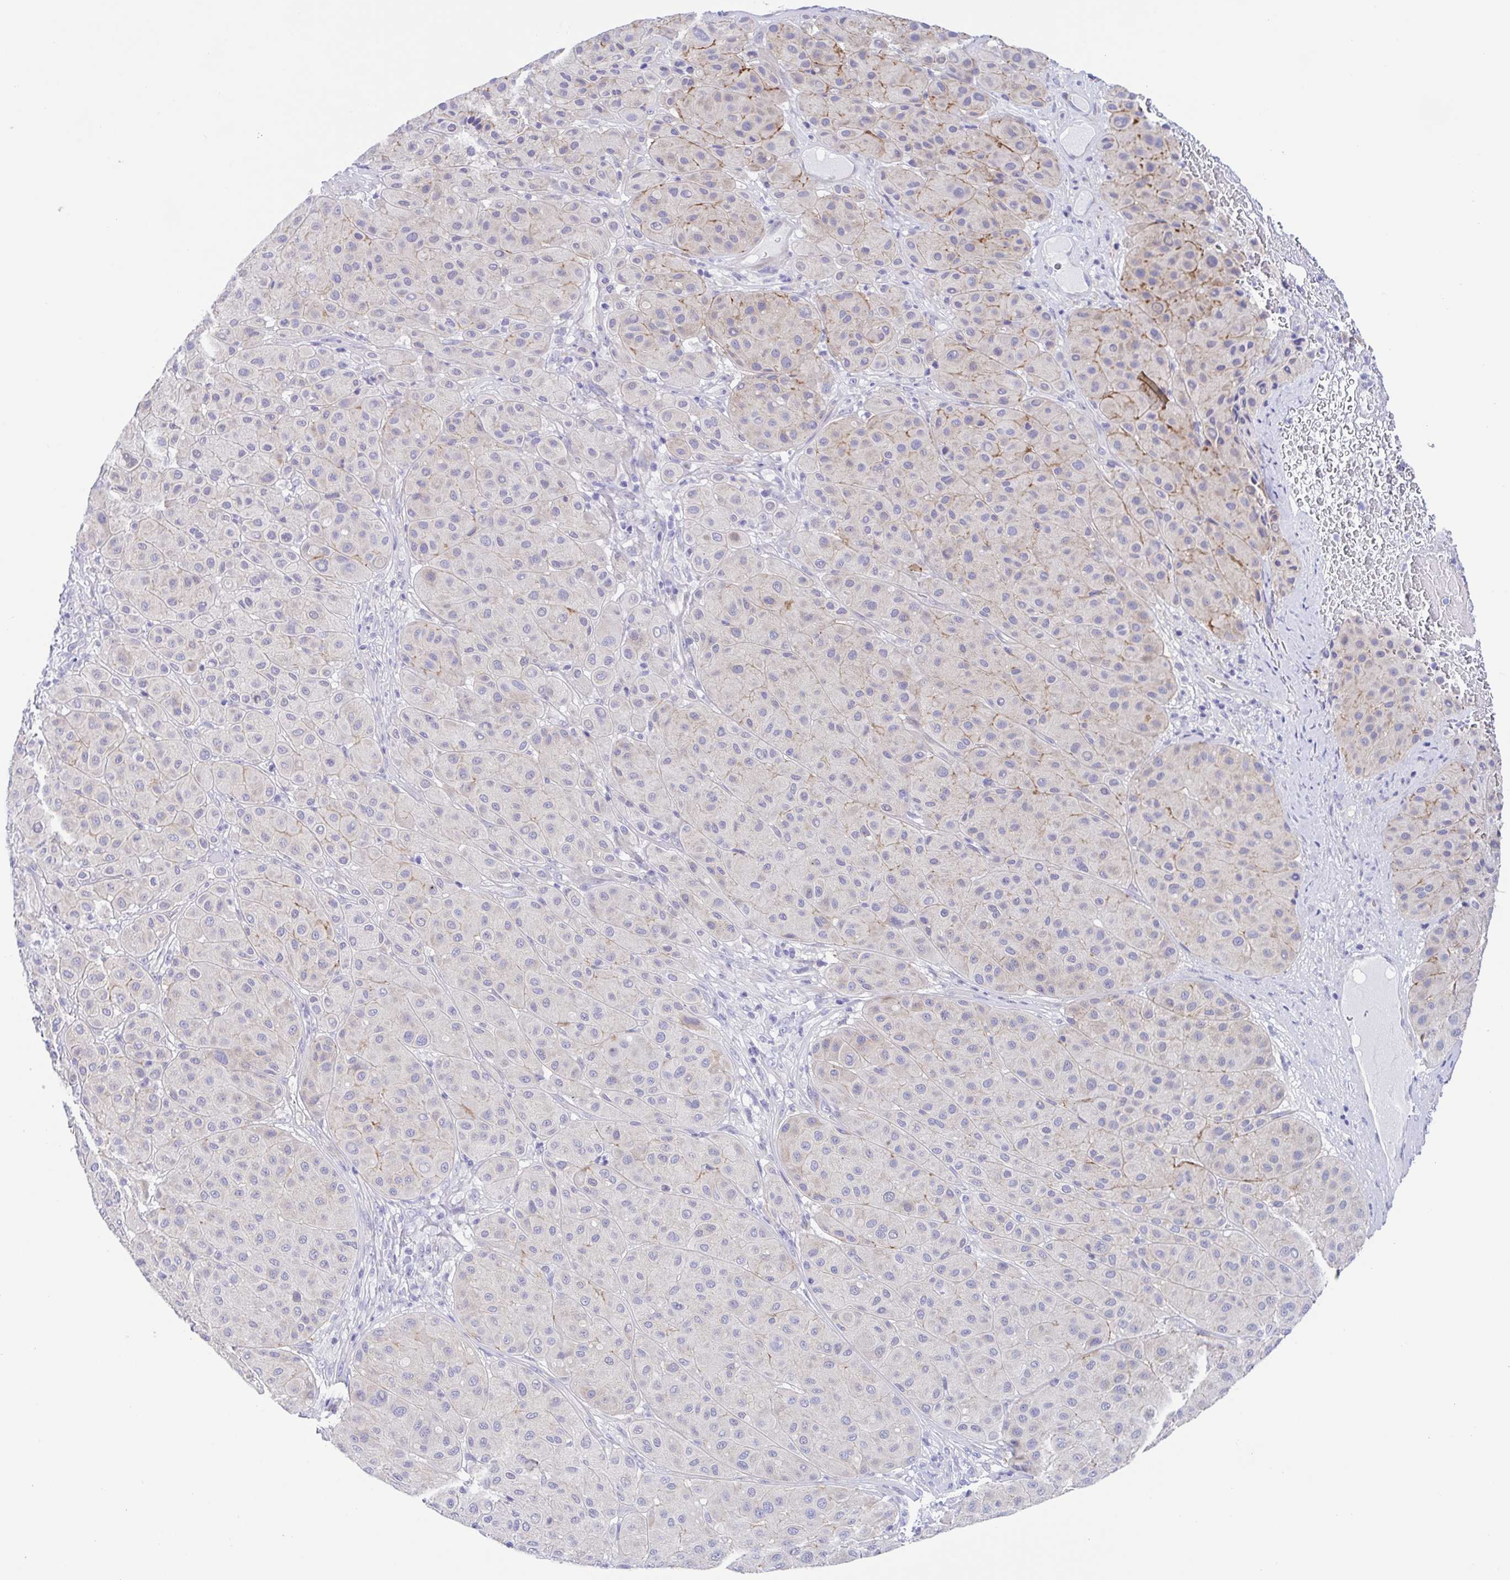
{"staining": {"intensity": "negative", "quantity": "none", "location": "none"}, "tissue": "melanoma", "cell_type": "Tumor cells", "image_type": "cancer", "snomed": [{"axis": "morphology", "description": "Malignant melanoma, Metastatic site"}, {"axis": "topography", "description": "Smooth muscle"}], "caption": "High magnification brightfield microscopy of malignant melanoma (metastatic site) stained with DAB (3,3'-diaminobenzidine) (brown) and counterstained with hematoxylin (blue): tumor cells show no significant staining.", "gene": "MUCL3", "patient": {"sex": "male", "age": 41}}